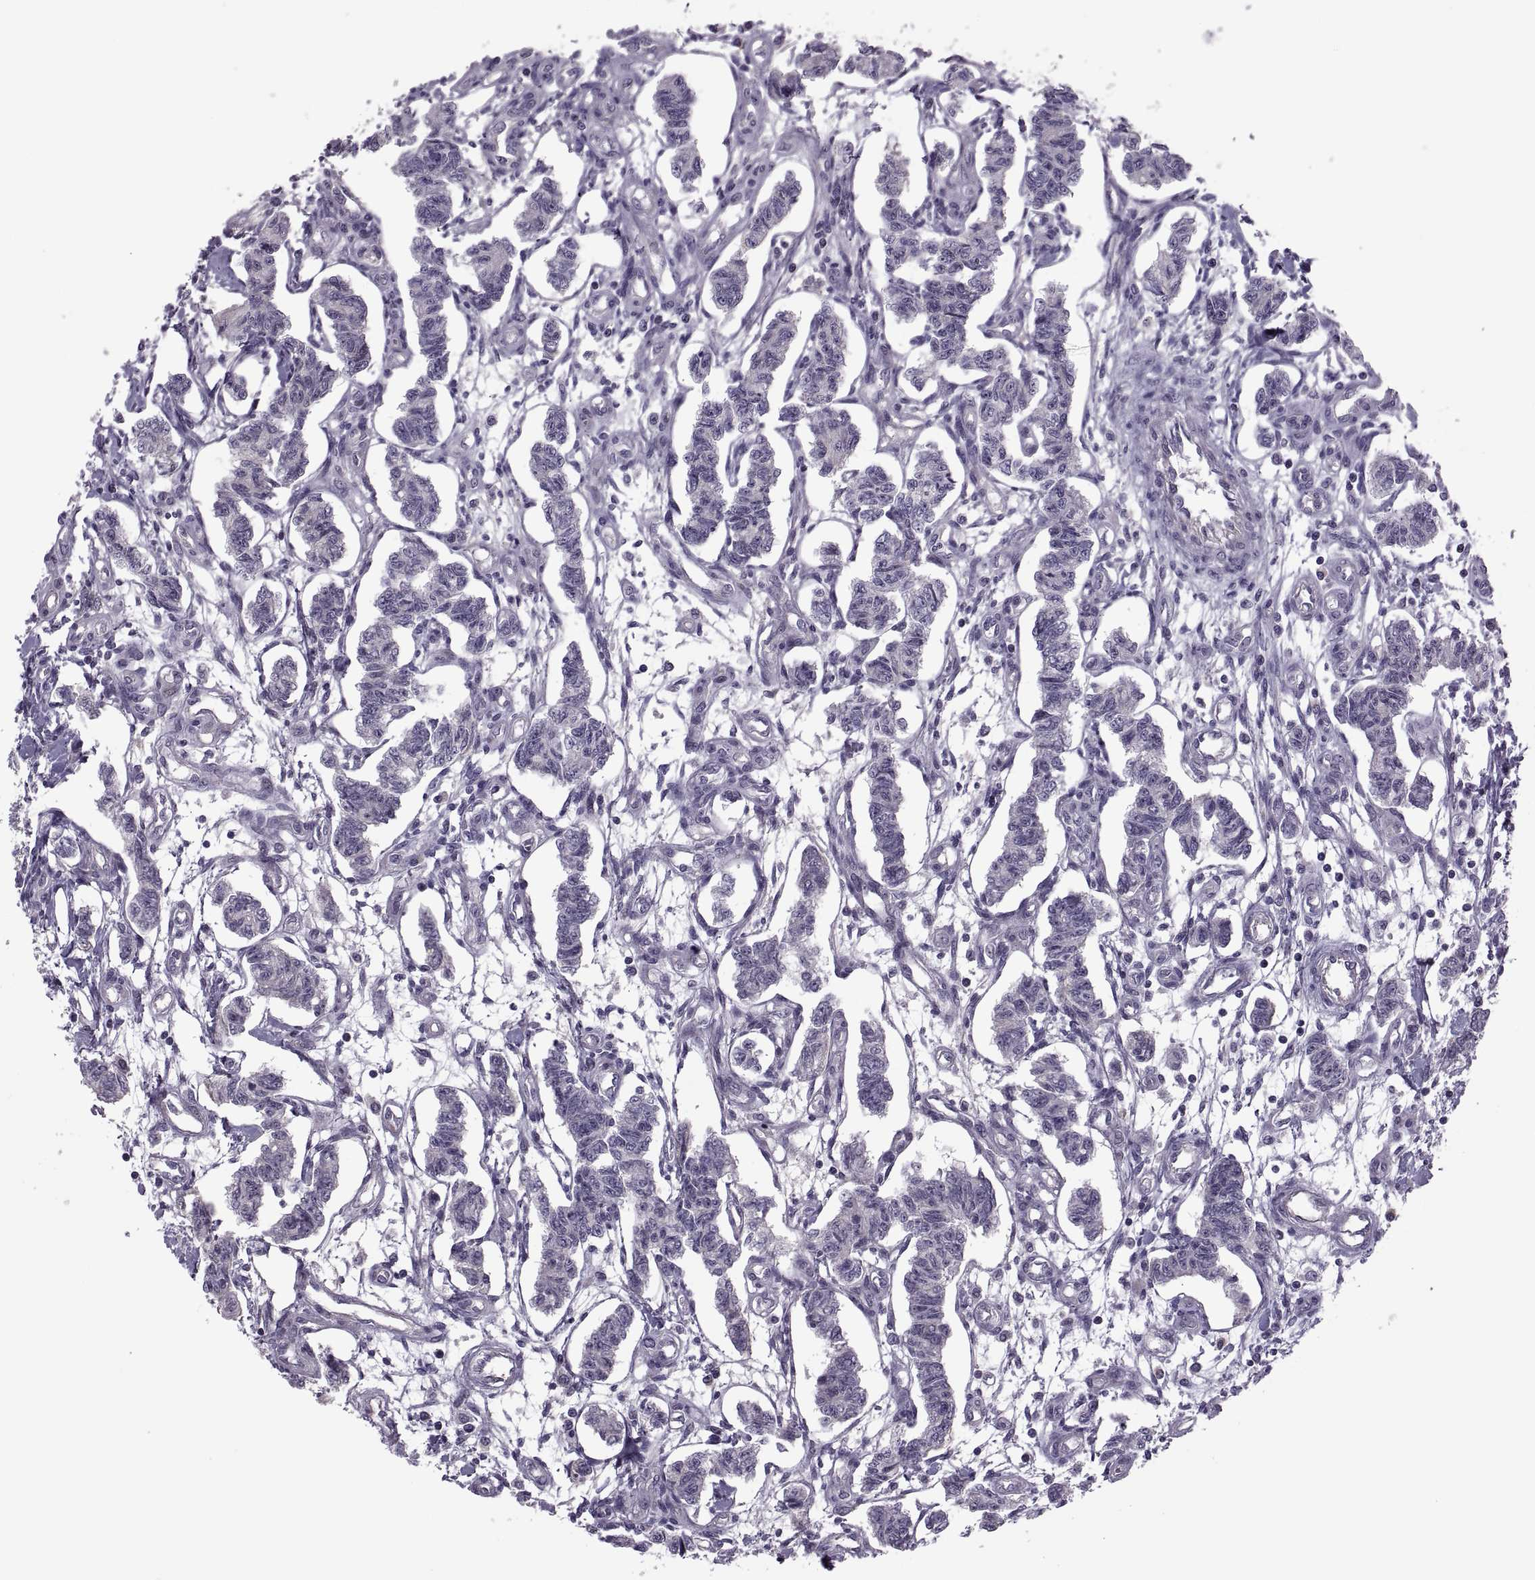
{"staining": {"intensity": "negative", "quantity": "none", "location": "none"}, "tissue": "carcinoid", "cell_type": "Tumor cells", "image_type": "cancer", "snomed": [{"axis": "morphology", "description": "Carcinoid, malignant, NOS"}, {"axis": "topography", "description": "Kidney"}], "caption": "A histopathology image of carcinoid stained for a protein demonstrates no brown staining in tumor cells. (Immunohistochemistry (ihc), brightfield microscopy, high magnification).", "gene": "ODF3", "patient": {"sex": "female", "age": 41}}